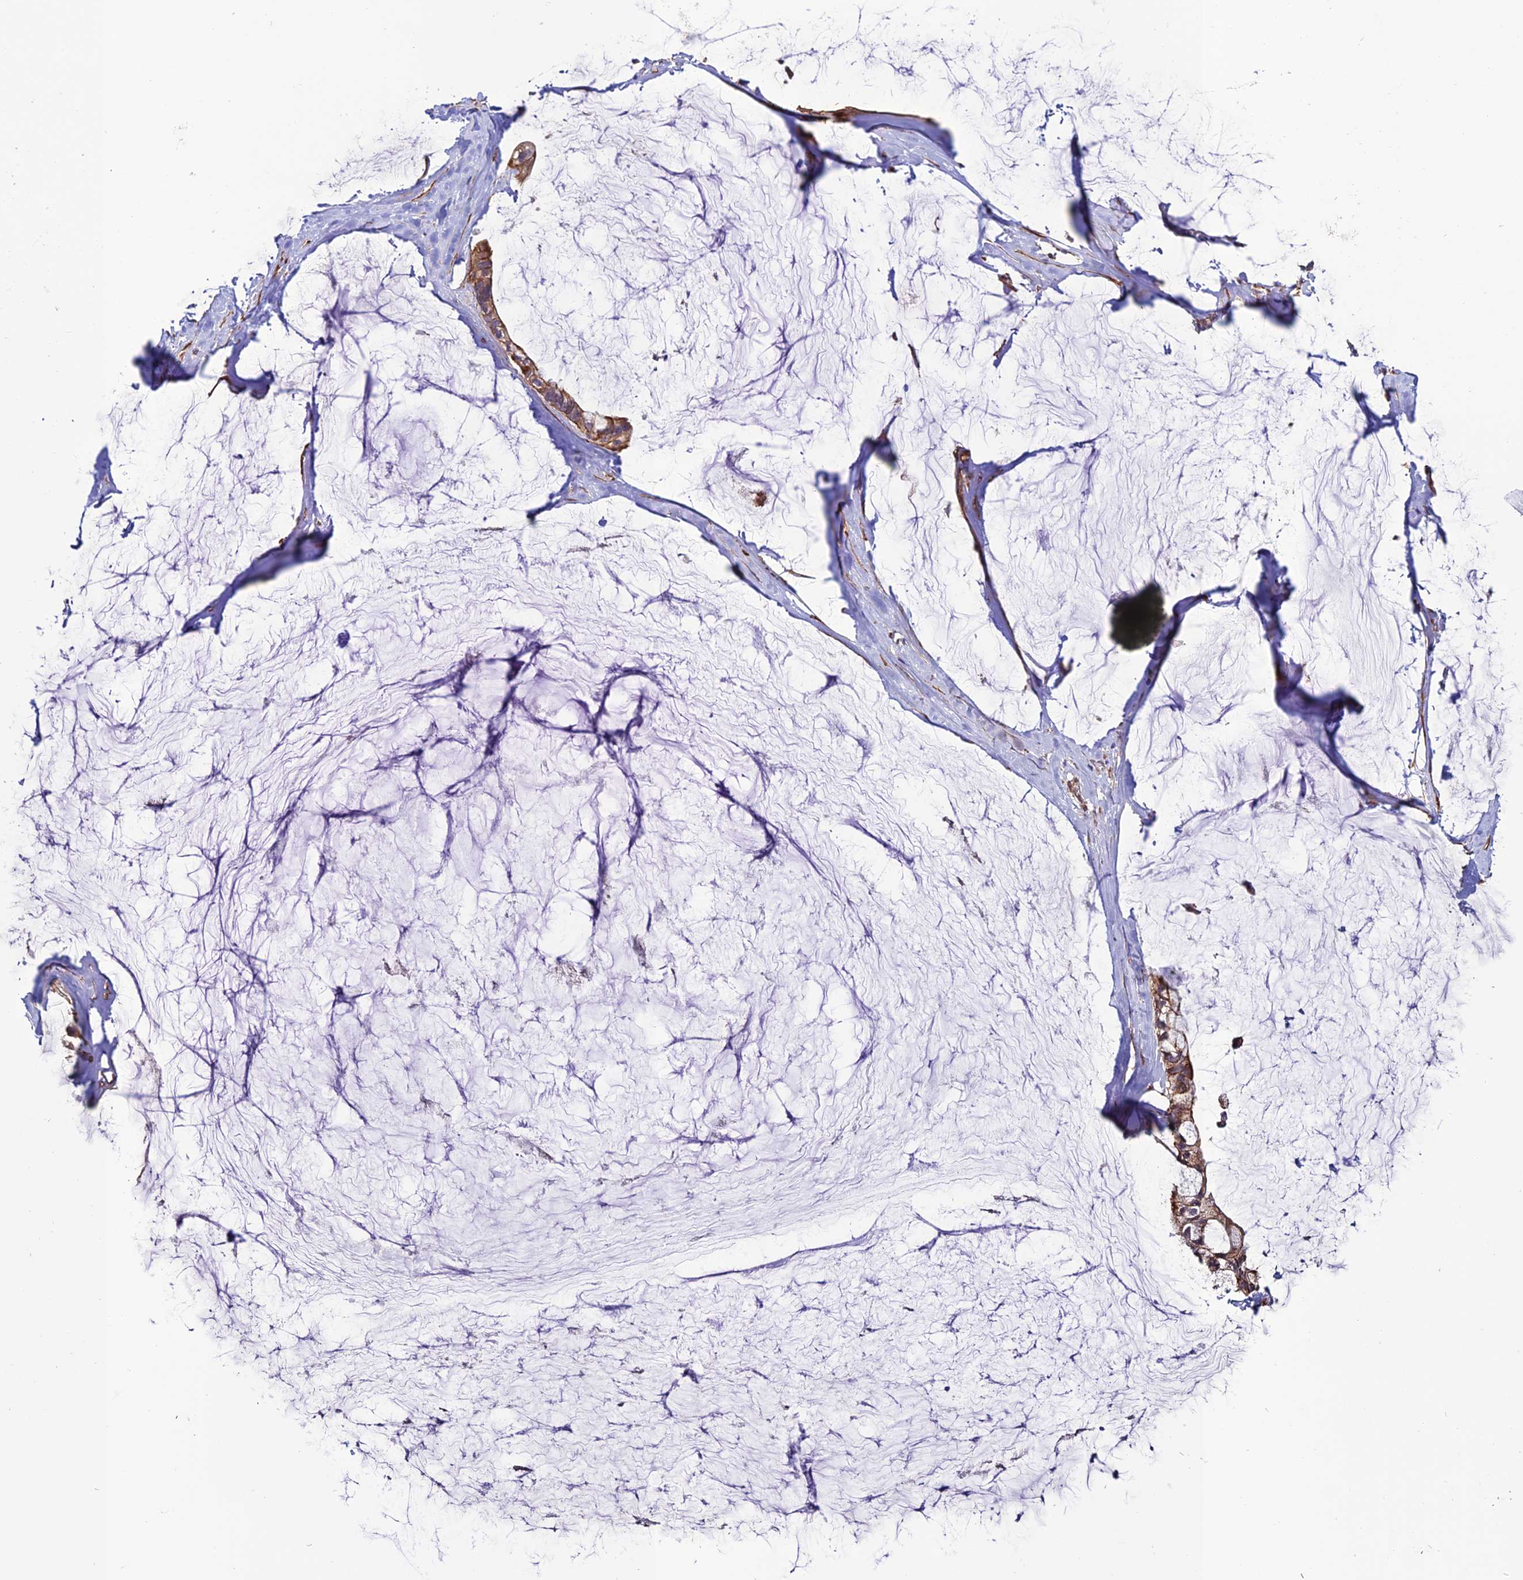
{"staining": {"intensity": "moderate", "quantity": ">75%", "location": "cytoplasmic/membranous"}, "tissue": "ovarian cancer", "cell_type": "Tumor cells", "image_type": "cancer", "snomed": [{"axis": "morphology", "description": "Cystadenocarcinoma, mucinous, NOS"}, {"axis": "topography", "description": "Ovary"}], "caption": "Ovarian mucinous cystadenocarcinoma stained with a protein marker shows moderate staining in tumor cells.", "gene": "TNIP3", "patient": {"sex": "female", "age": 39}}